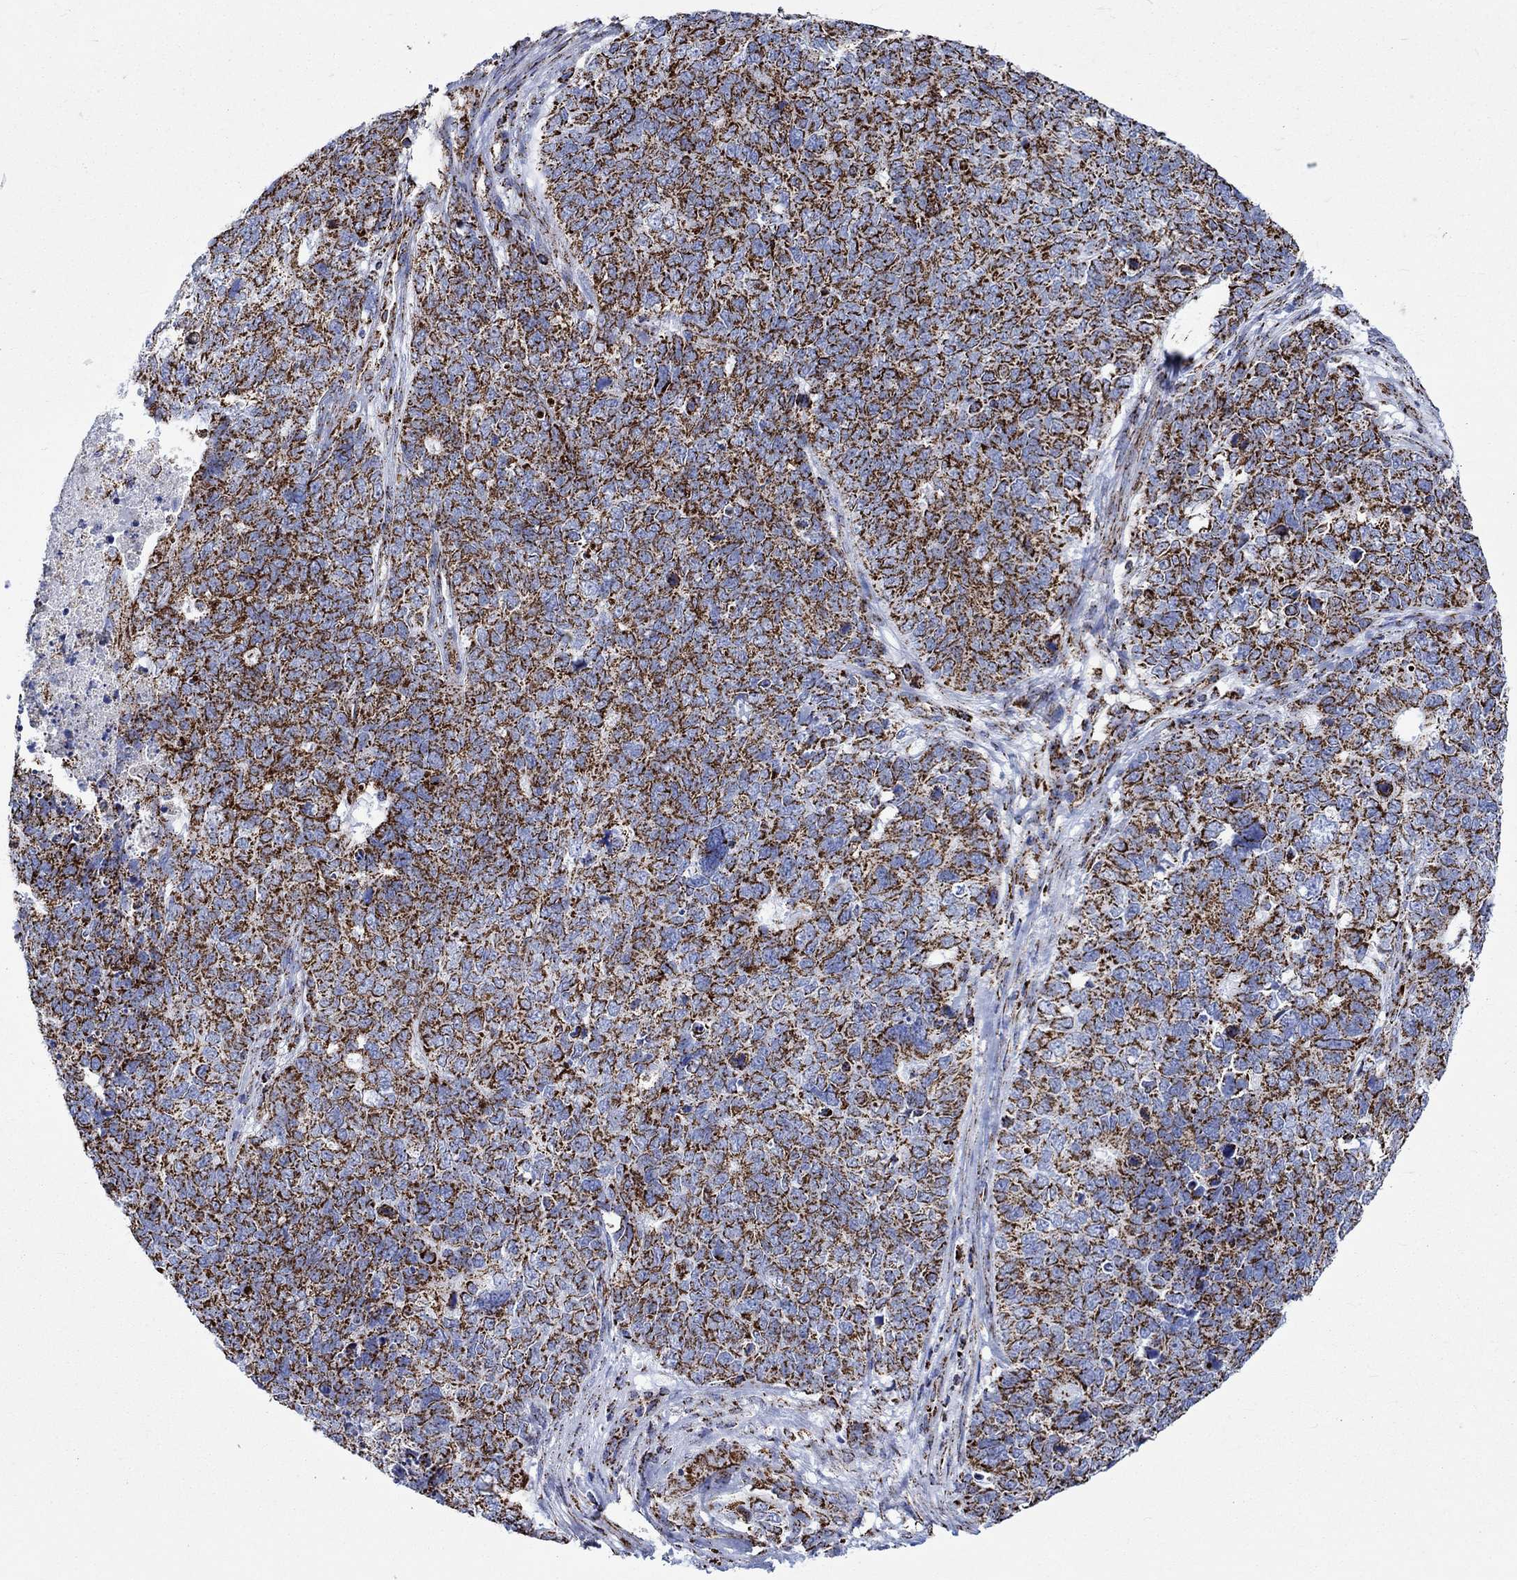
{"staining": {"intensity": "strong", "quantity": ">75%", "location": "cytoplasmic/membranous"}, "tissue": "cervical cancer", "cell_type": "Tumor cells", "image_type": "cancer", "snomed": [{"axis": "morphology", "description": "Squamous cell carcinoma, NOS"}, {"axis": "topography", "description": "Cervix"}], "caption": "IHC image of squamous cell carcinoma (cervical) stained for a protein (brown), which shows high levels of strong cytoplasmic/membranous expression in approximately >75% of tumor cells.", "gene": "RCE1", "patient": {"sex": "female", "age": 63}}